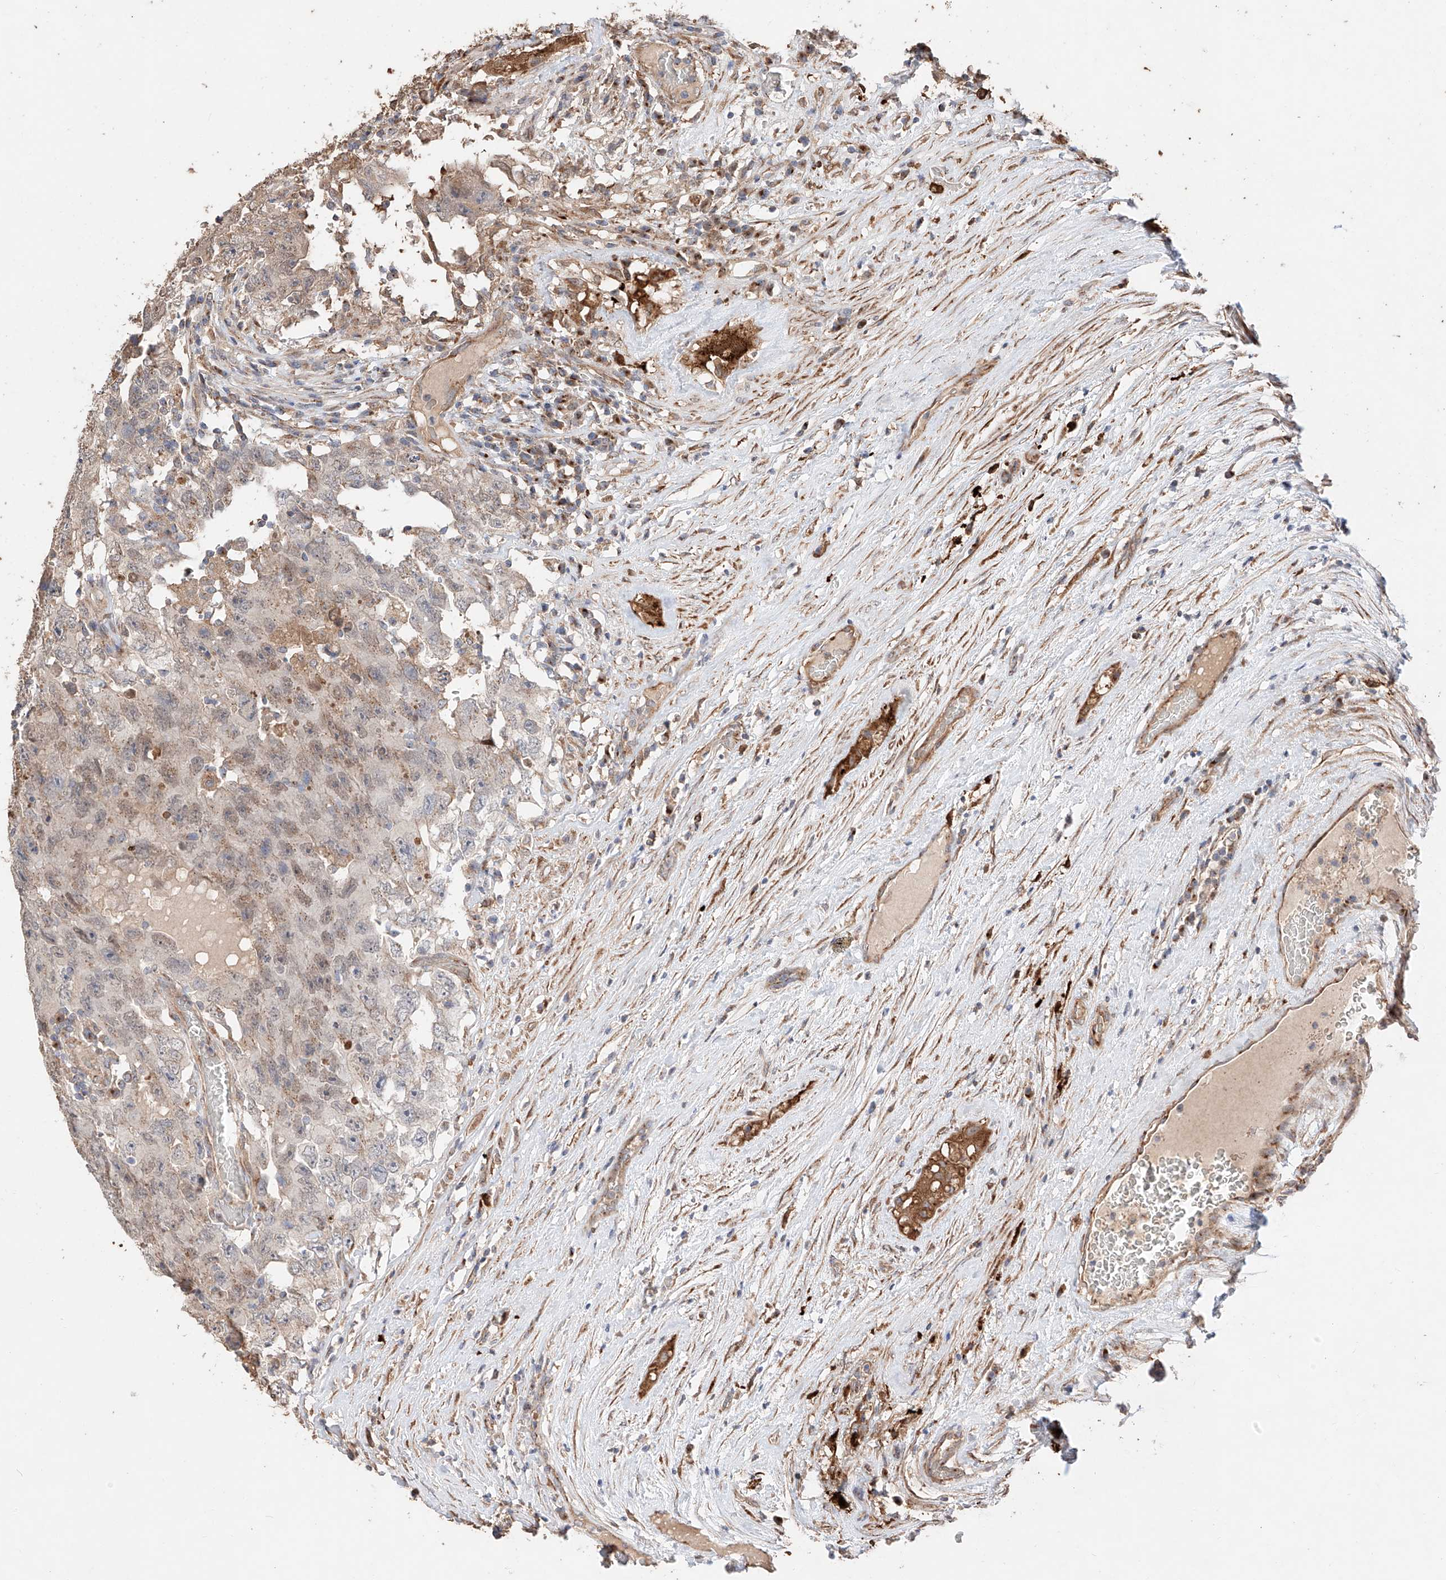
{"staining": {"intensity": "weak", "quantity": "25%-75%", "location": "cytoplasmic/membranous,nuclear"}, "tissue": "testis cancer", "cell_type": "Tumor cells", "image_type": "cancer", "snomed": [{"axis": "morphology", "description": "Carcinoma, Embryonal, NOS"}, {"axis": "topography", "description": "Testis"}], "caption": "Testis embryonal carcinoma stained with DAB IHC exhibits low levels of weak cytoplasmic/membranous and nuclear expression in approximately 25%-75% of tumor cells. The staining was performed using DAB to visualize the protein expression in brown, while the nuclei were stained in blue with hematoxylin (Magnification: 20x).", "gene": "MOSPD1", "patient": {"sex": "male", "age": 26}}